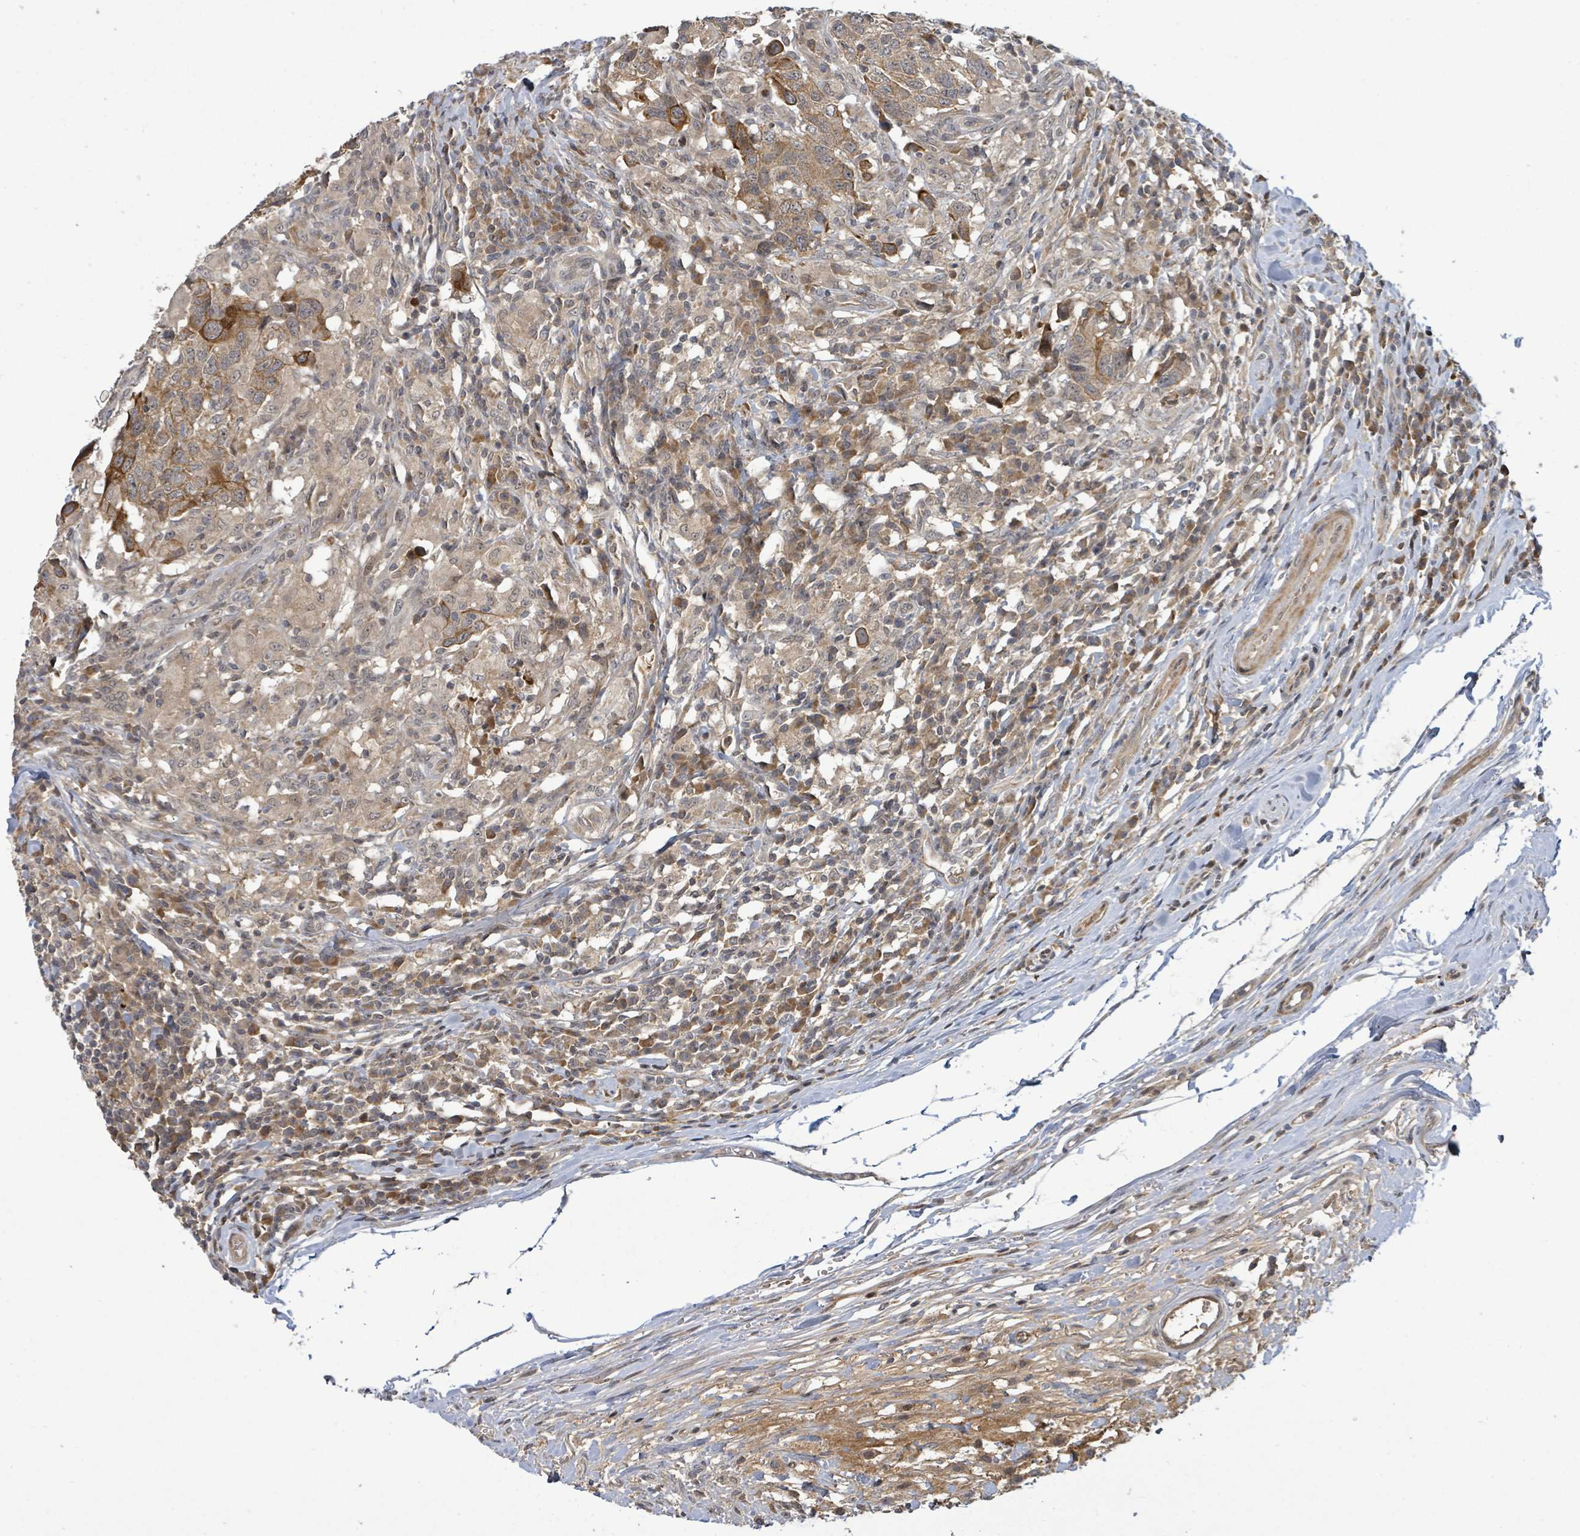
{"staining": {"intensity": "moderate", "quantity": "<25%", "location": "cytoplasmic/membranous"}, "tissue": "head and neck cancer", "cell_type": "Tumor cells", "image_type": "cancer", "snomed": [{"axis": "morphology", "description": "Normal tissue, NOS"}, {"axis": "morphology", "description": "Squamous cell carcinoma, NOS"}, {"axis": "topography", "description": "Skeletal muscle"}, {"axis": "topography", "description": "Vascular tissue"}, {"axis": "topography", "description": "Peripheral nerve tissue"}, {"axis": "topography", "description": "Head-Neck"}], "caption": "Protein staining by immunohistochemistry (IHC) demonstrates moderate cytoplasmic/membranous staining in about <25% of tumor cells in head and neck cancer. The protein is stained brown, and the nuclei are stained in blue (DAB IHC with brightfield microscopy, high magnification).", "gene": "ITGA11", "patient": {"sex": "male", "age": 66}}